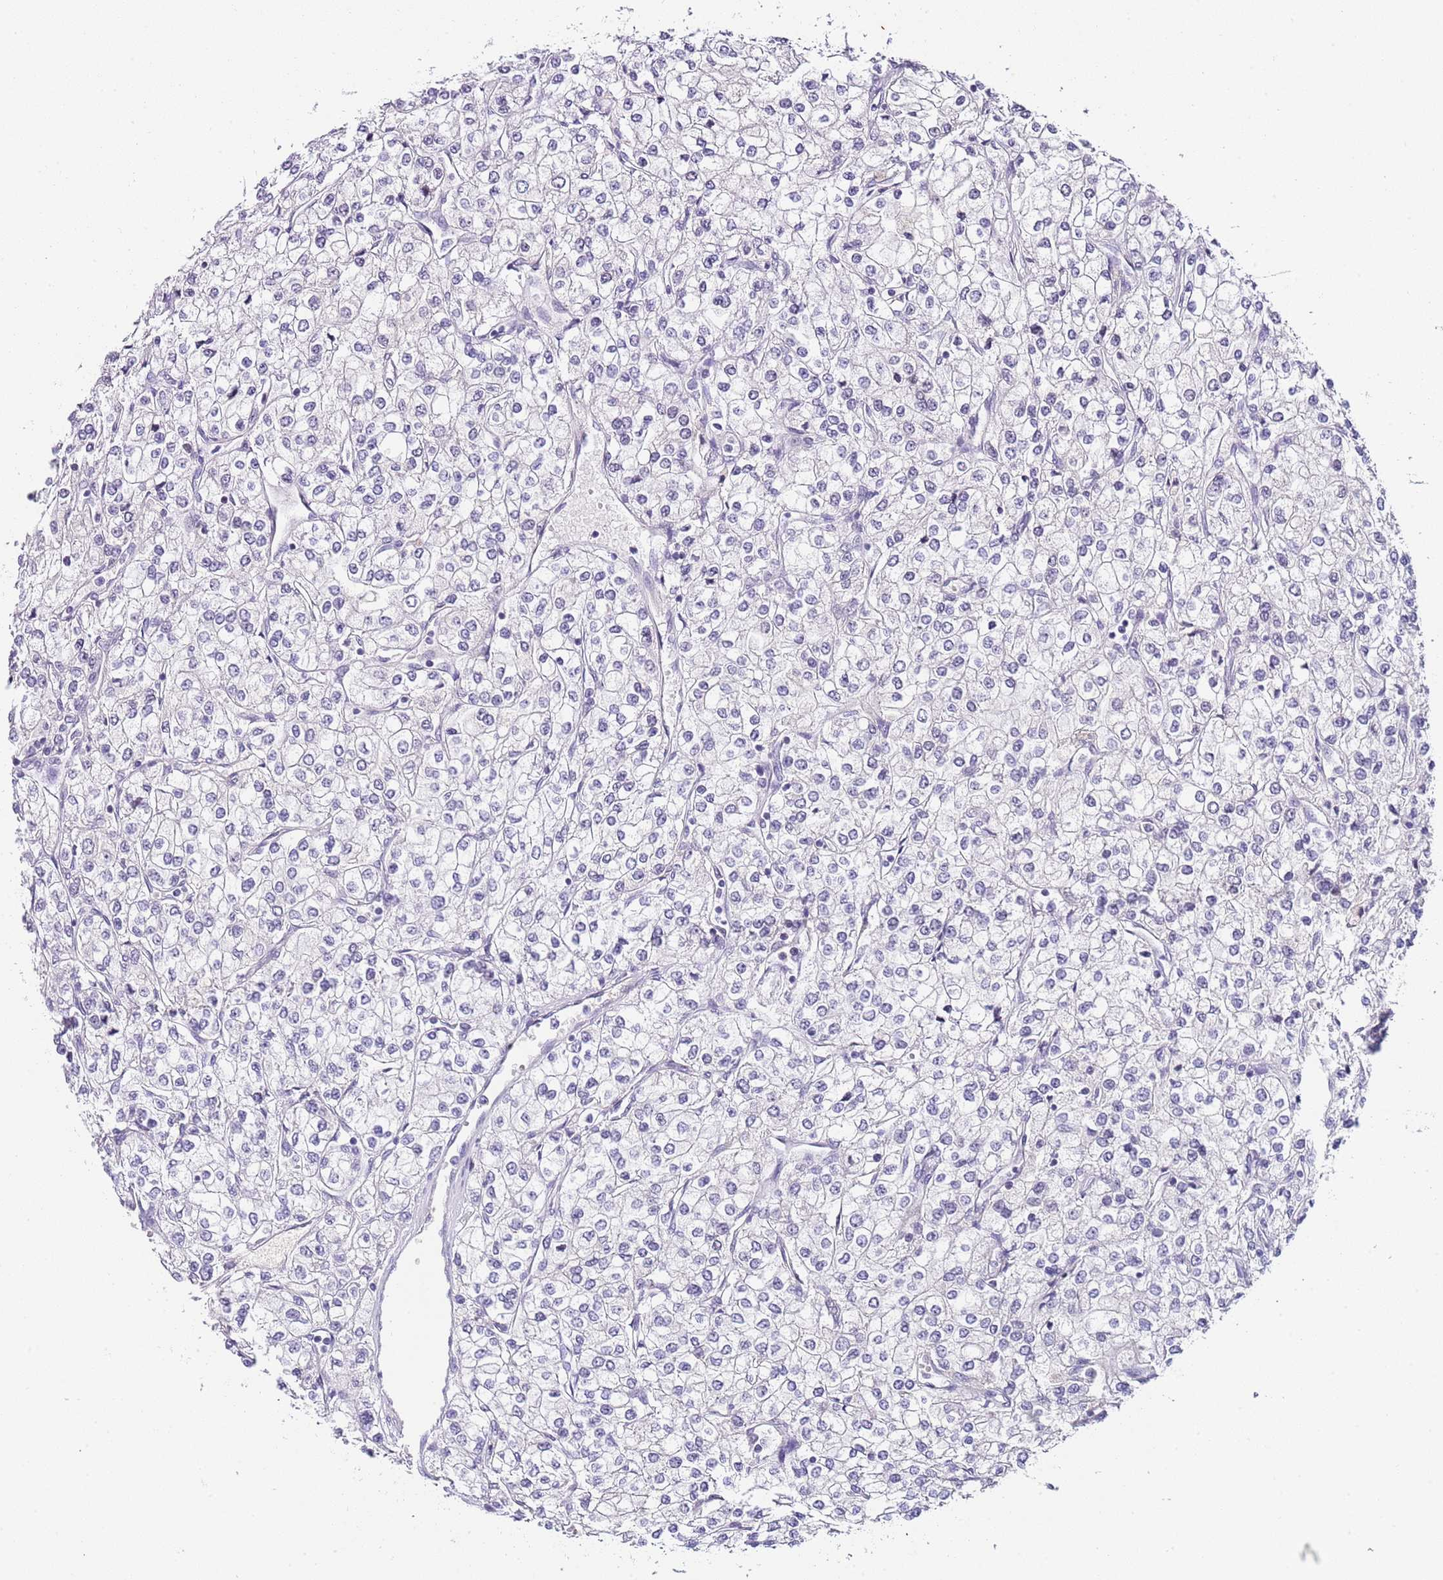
{"staining": {"intensity": "negative", "quantity": "none", "location": "none"}, "tissue": "renal cancer", "cell_type": "Tumor cells", "image_type": "cancer", "snomed": [{"axis": "morphology", "description": "Adenocarcinoma, NOS"}, {"axis": "topography", "description": "Kidney"}], "caption": "An immunohistochemistry (IHC) image of renal adenocarcinoma is shown. There is no staining in tumor cells of renal adenocarcinoma.", "gene": "NOP56", "patient": {"sex": "male", "age": 80}}